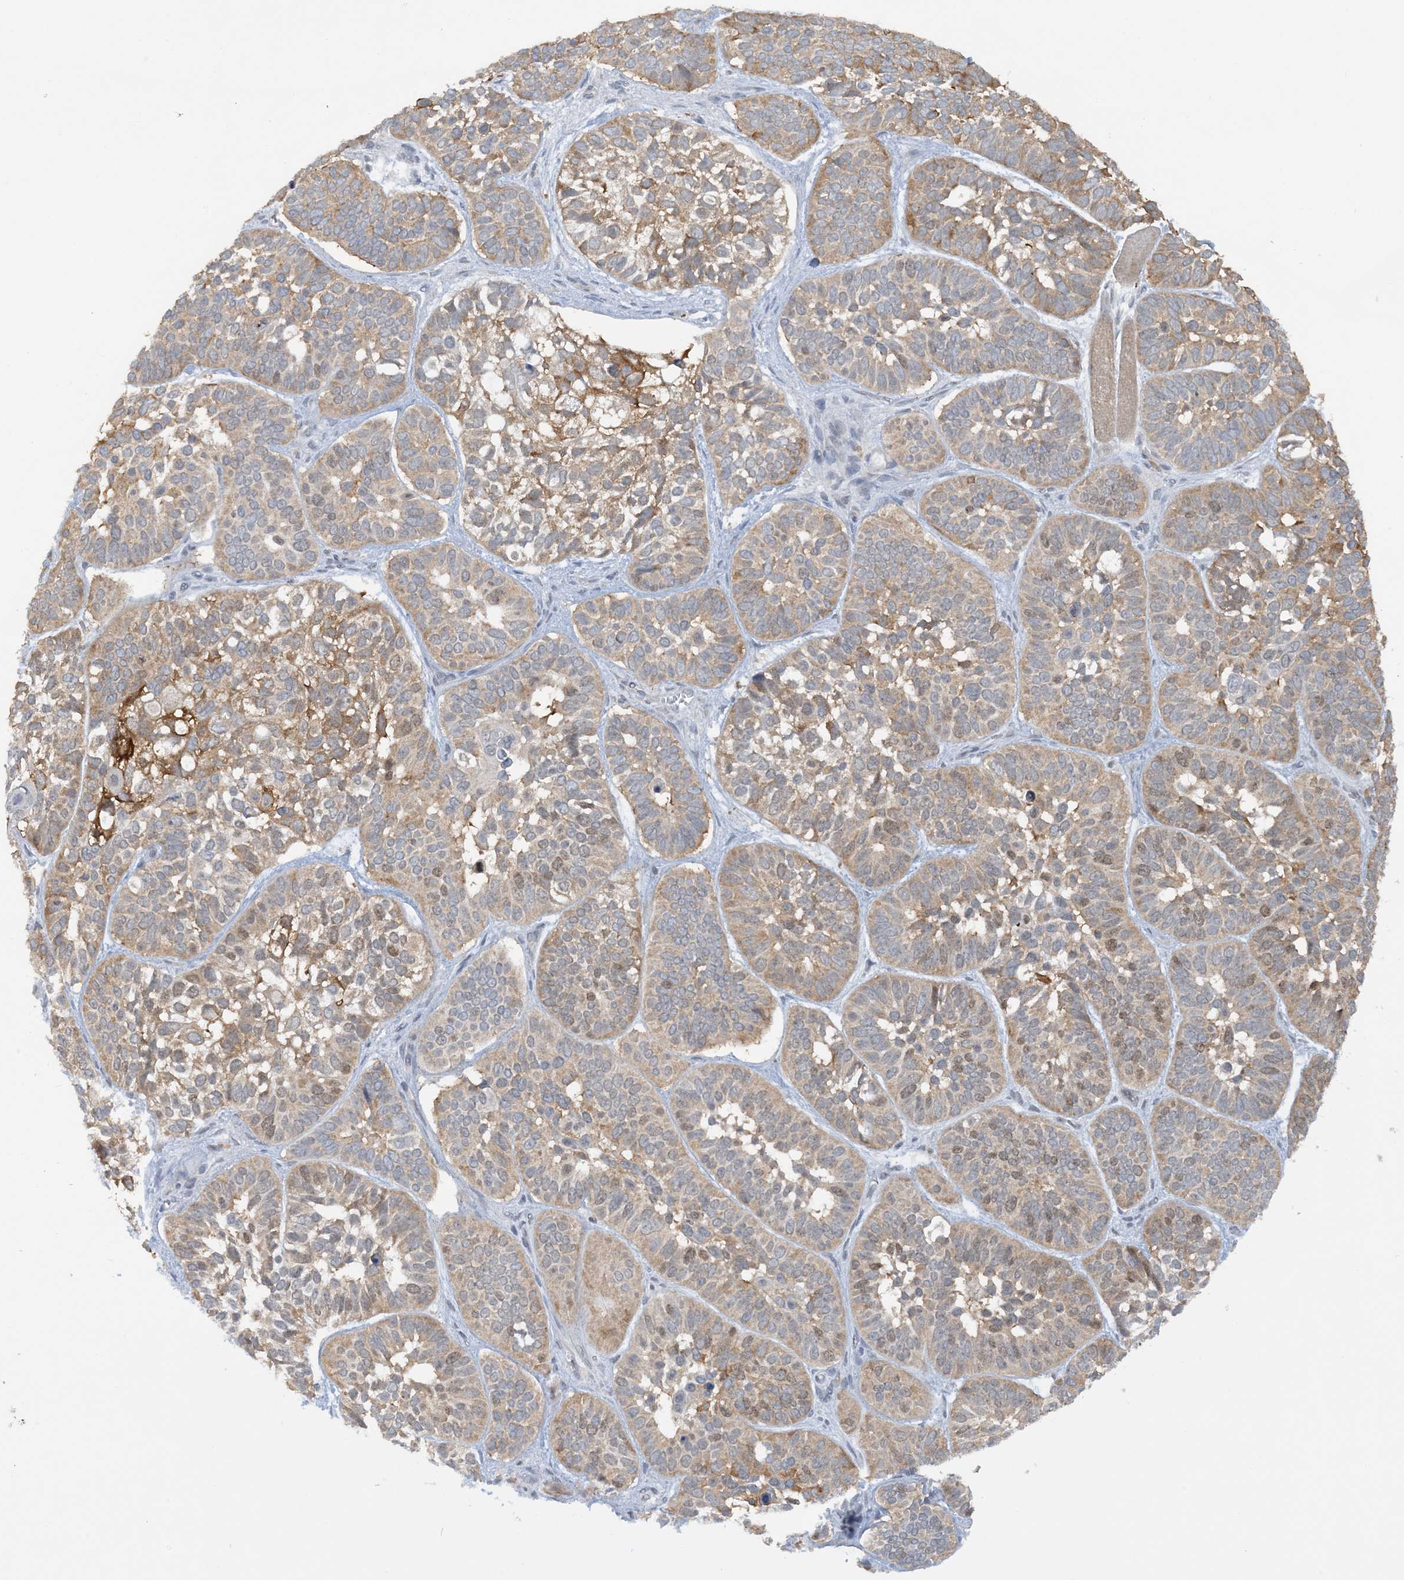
{"staining": {"intensity": "moderate", "quantity": ">75%", "location": "cytoplasmic/membranous"}, "tissue": "skin cancer", "cell_type": "Tumor cells", "image_type": "cancer", "snomed": [{"axis": "morphology", "description": "Basal cell carcinoma"}, {"axis": "topography", "description": "Skin"}], "caption": "Immunohistochemical staining of skin cancer shows medium levels of moderate cytoplasmic/membranous expression in approximately >75% of tumor cells.", "gene": "ACYP2", "patient": {"sex": "male", "age": 62}}